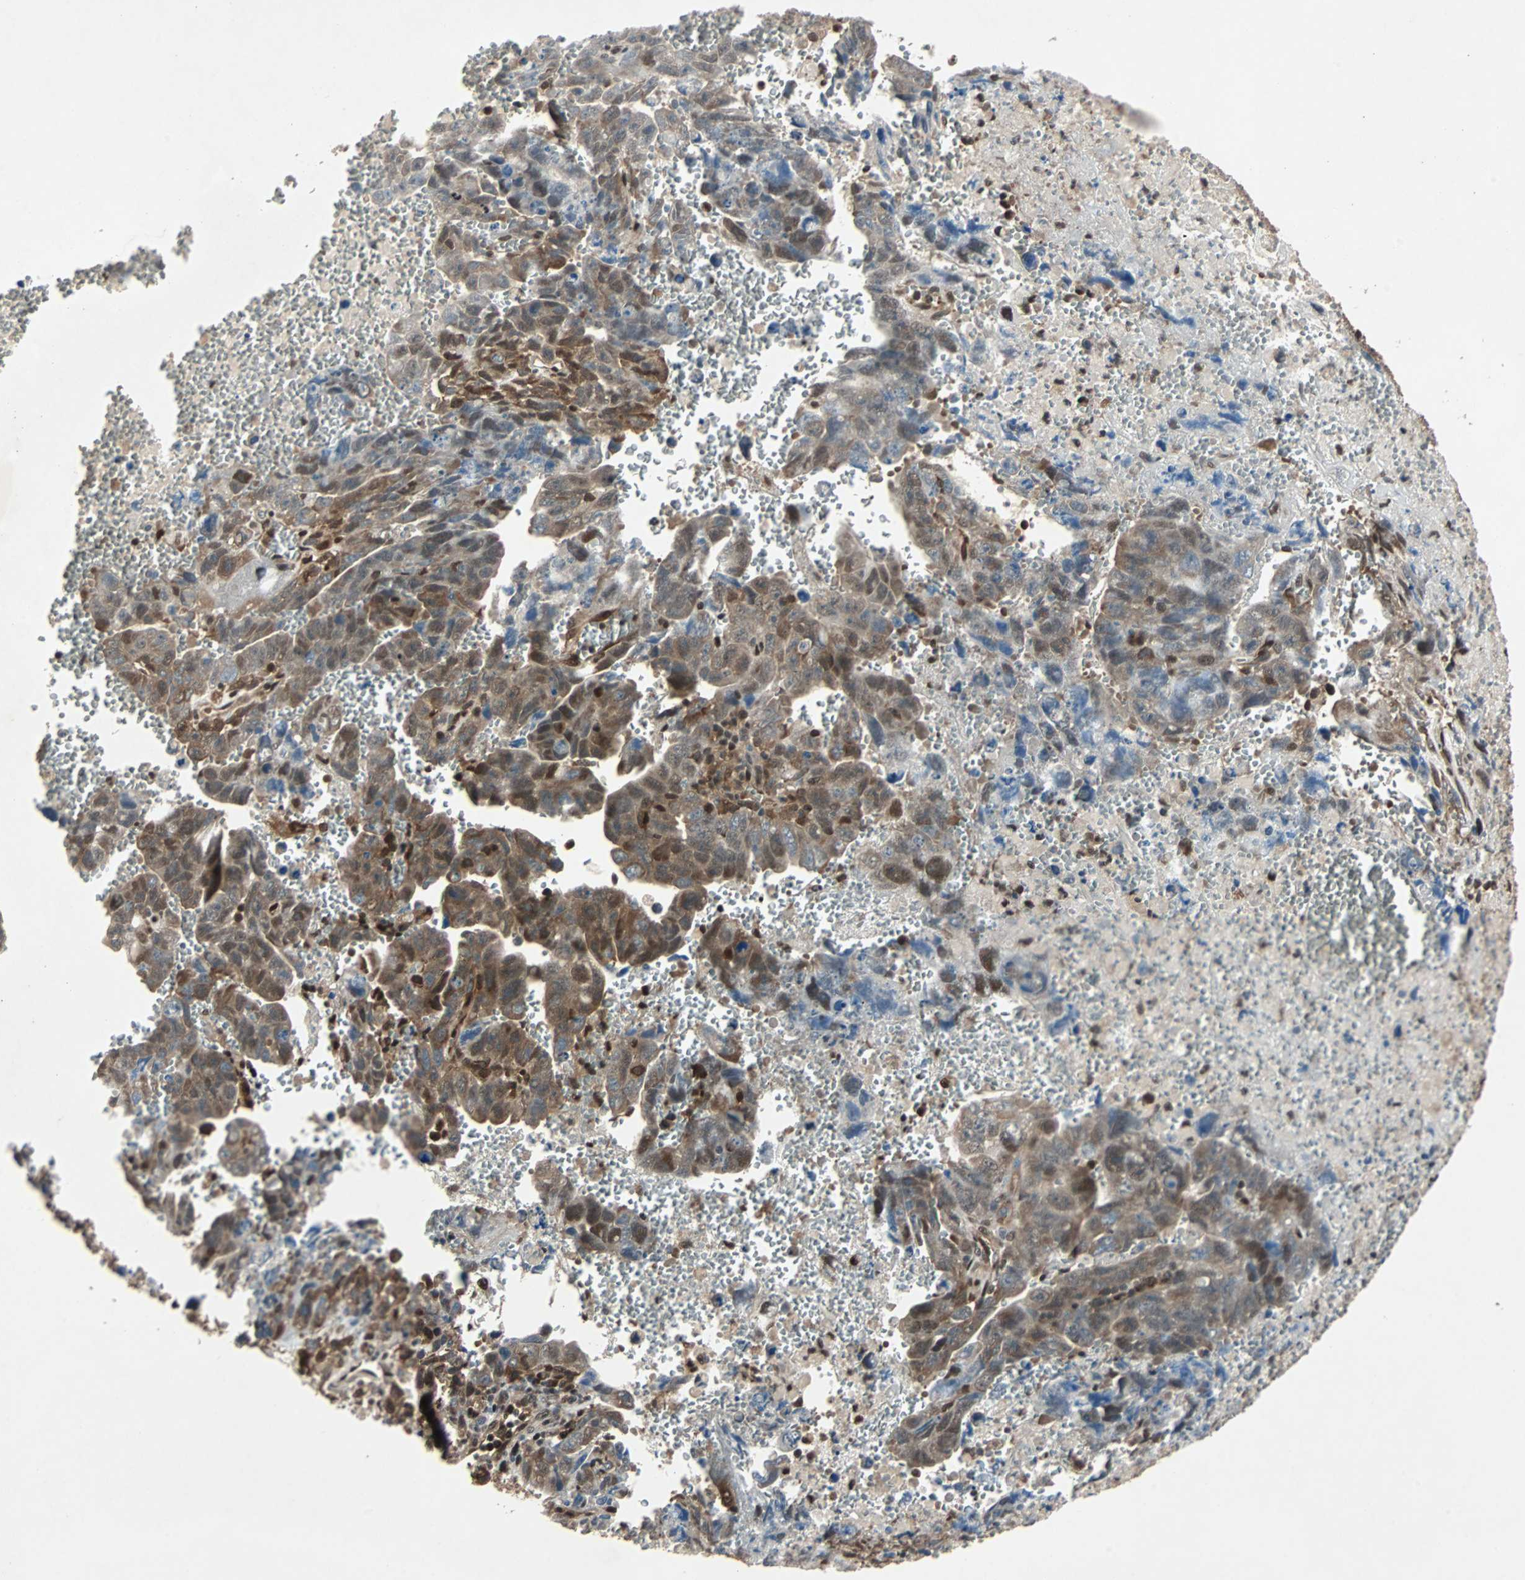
{"staining": {"intensity": "moderate", "quantity": ">75%", "location": "cytoplasmic/membranous,nuclear"}, "tissue": "testis cancer", "cell_type": "Tumor cells", "image_type": "cancer", "snomed": [{"axis": "morphology", "description": "Carcinoma, Embryonal, NOS"}, {"axis": "topography", "description": "Testis"}], "caption": "Brown immunohistochemical staining in testis cancer exhibits moderate cytoplasmic/membranous and nuclear expression in about >75% of tumor cells.", "gene": "ACLY", "patient": {"sex": "male", "age": 28}}